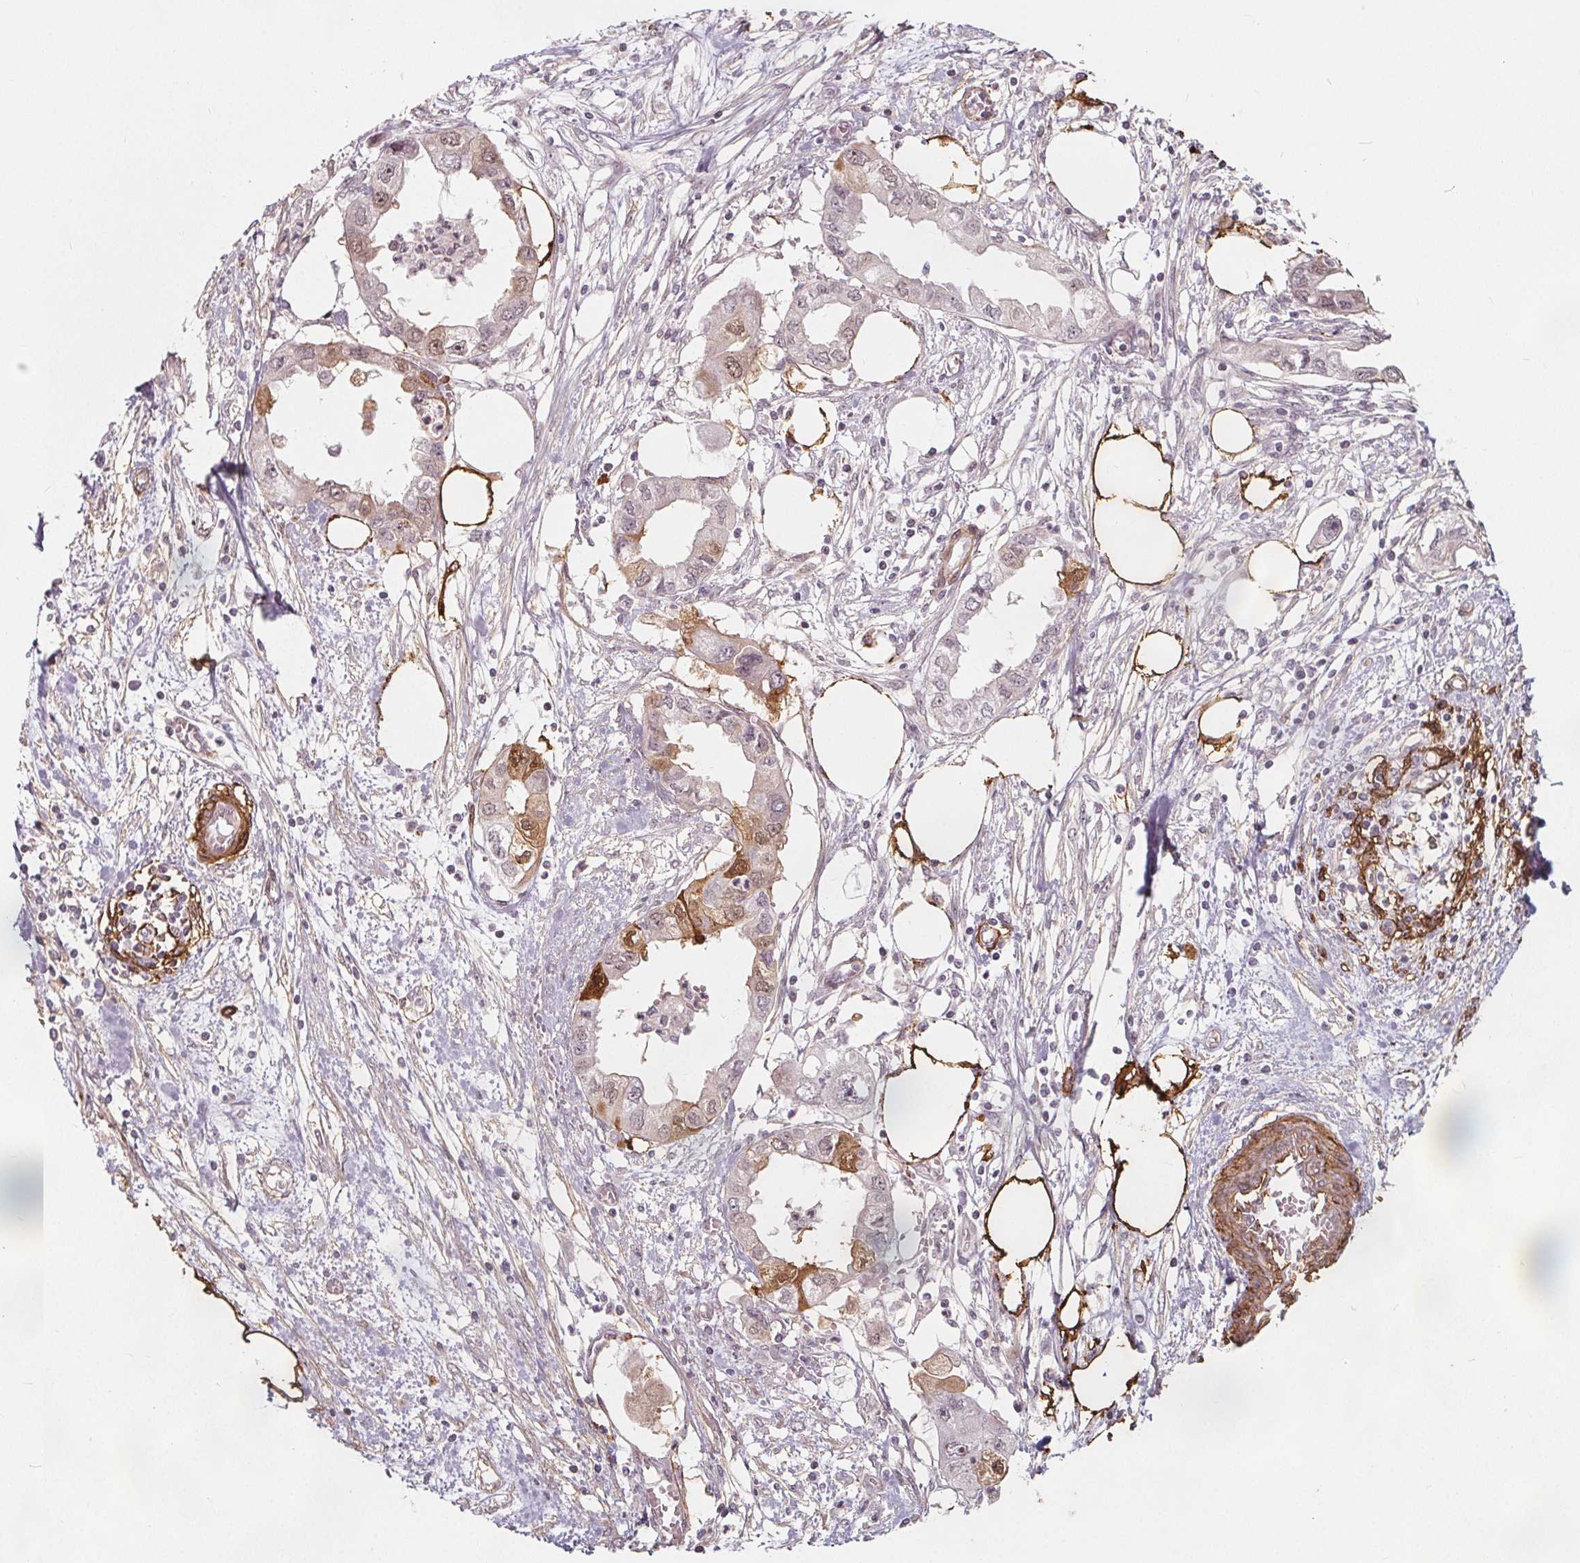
{"staining": {"intensity": "moderate", "quantity": "<25%", "location": "cytoplasmic/membranous,nuclear"}, "tissue": "endometrial cancer", "cell_type": "Tumor cells", "image_type": "cancer", "snomed": [{"axis": "morphology", "description": "Adenocarcinoma, NOS"}, {"axis": "morphology", "description": "Adenocarcinoma, metastatic, NOS"}, {"axis": "topography", "description": "Adipose tissue"}, {"axis": "topography", "description": "Endometrium"}], "caption": "Protein staining of endometrial adenocarcinoma tissue reveals moderate cytoplasmic/membranous and nuclear expression in about <25% of tumor cells. (DAB (3,3'-diaminobenzidine) IHC, brown staining for protein, blue staining for nuclei).", "gene": "HAS1", "patient": {"sex": "female", "age": 67}}